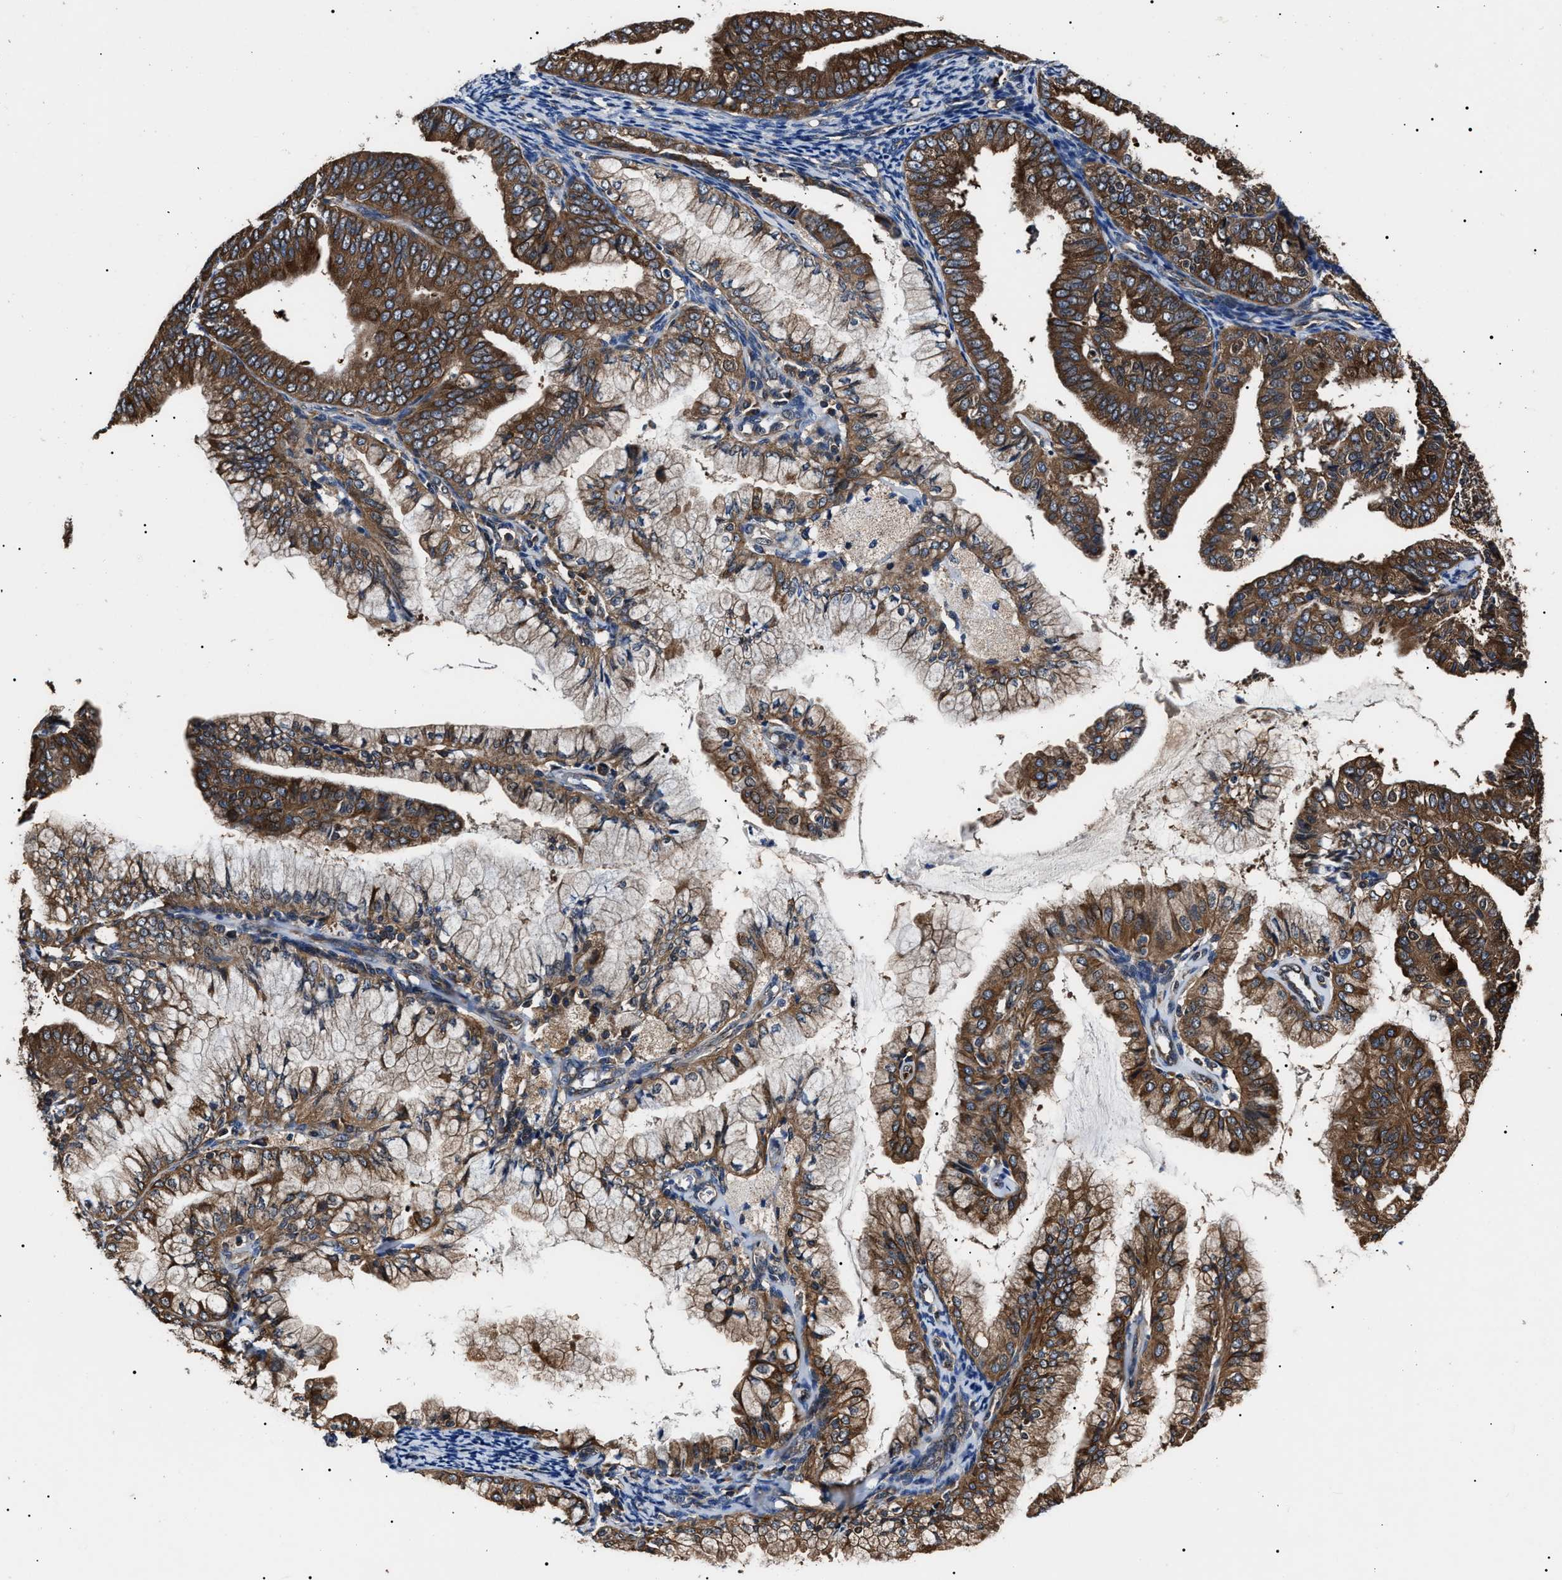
{"staining": {"intensity": "strong", "quantity": ">75%", "location": "cytoplasmic/membranous"}, "tissue": "endometrial cancer", "cell_type": "Tumor cells", "image_type": "cancer", "snomed": [{"axis": "morphology", "description": "Adenocarcinoma, NOS"}, {"axis": "topography", "description": "Endometrium"}], "caption": "Endometrial cancer (adenocarcinoma) tissue demonstrates strong cytoplasmic/membranous expression in approximately >75% of tumor cells, visualized by immunohistochemistry.", "gene": "CCT8", "patient": {"sex": "female", "age": 63}}